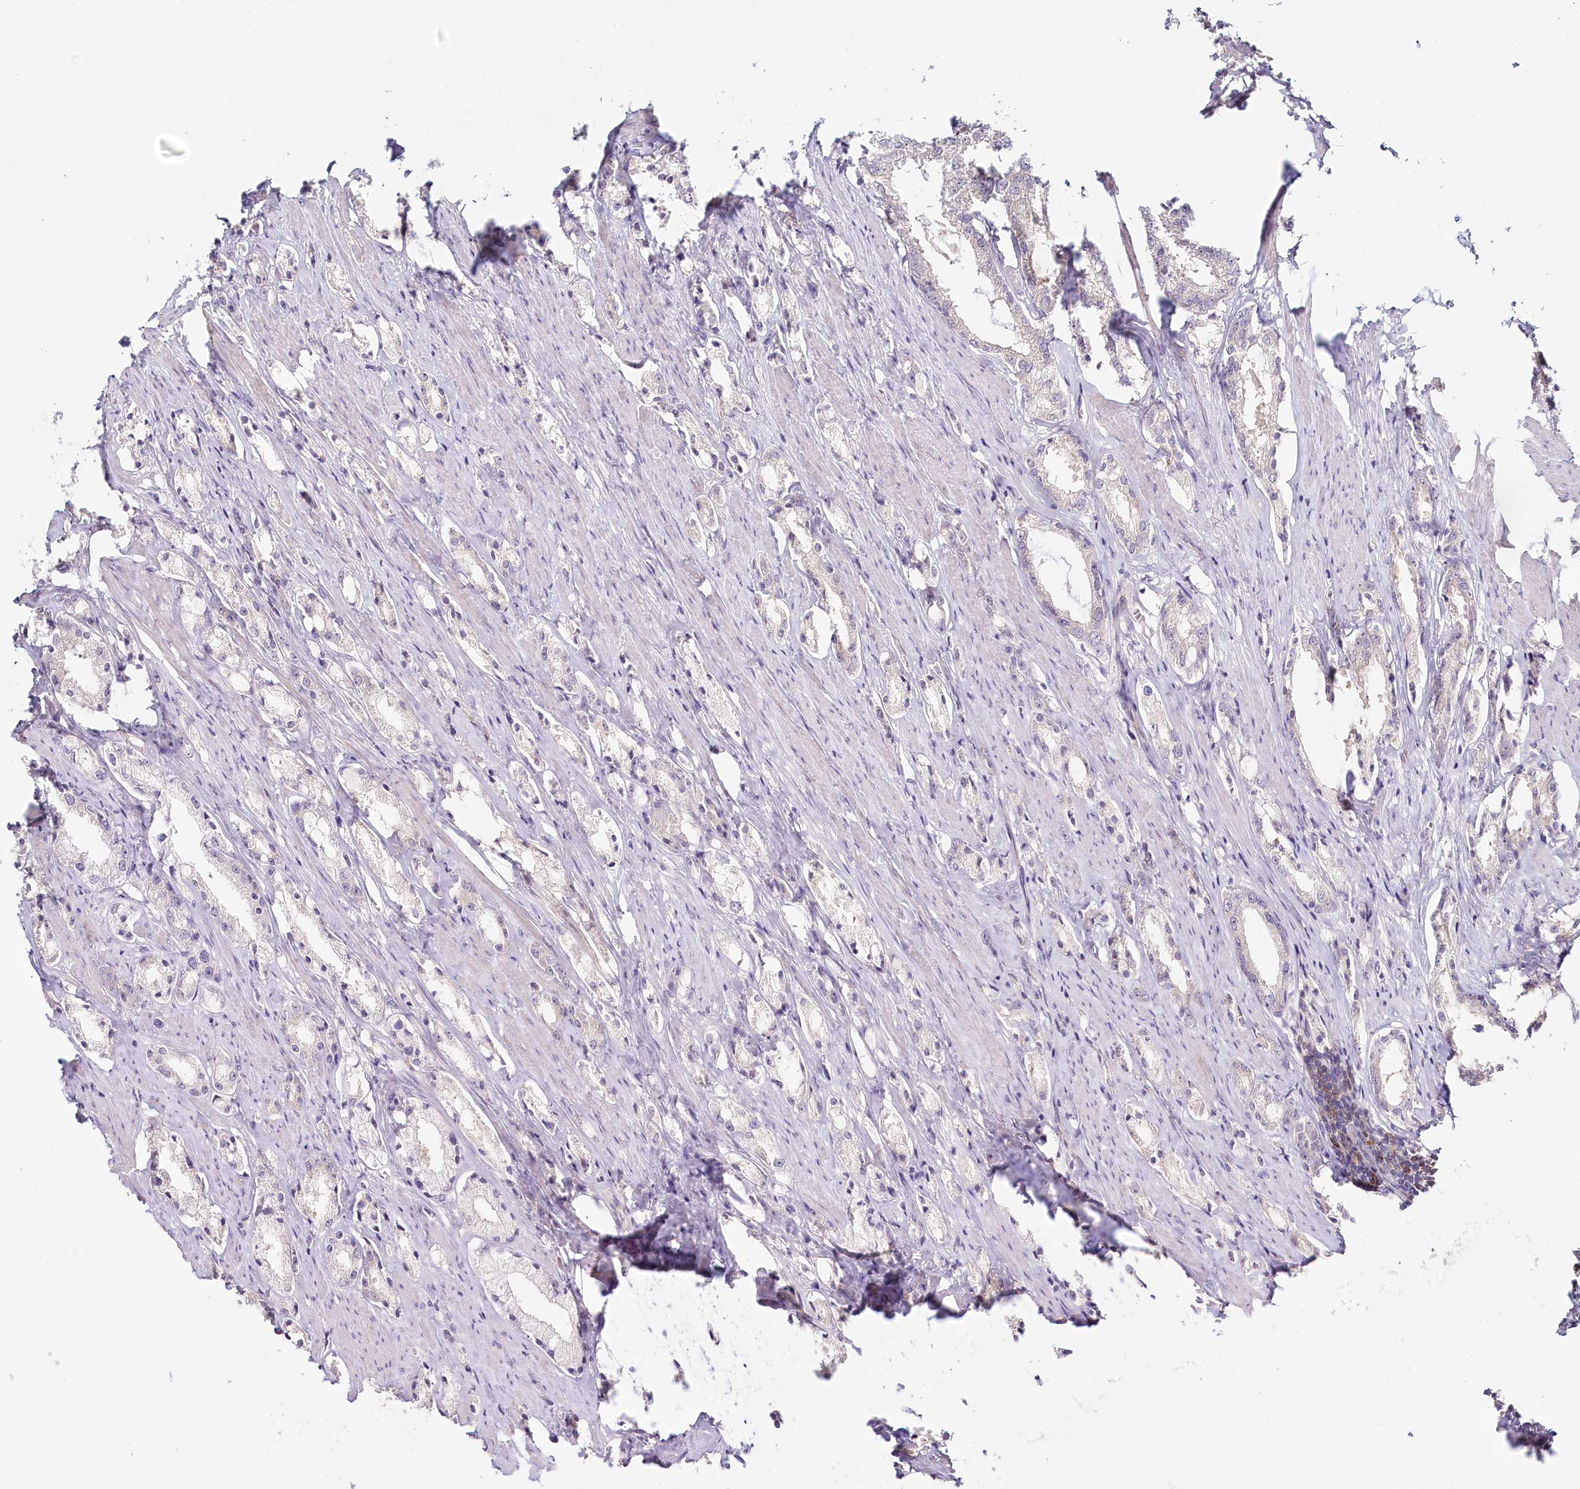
{"staining": {"intensity": "negative", "quantity": "none", "location": "none"}, "tissue": "prostate cancer", "cell_type": "Tumor cells", "image_type": "cancer", "snomed": [{"axis": "morphology", "description": "Adenocarcinoma, High grade"}, {"axis": "topography", "description": "Prostate"}], "caption": "Immunohistochemistry image of prostate cancer stained for a protein (brown), which displays no staining in tumor cells.", "gene": "DAPK1", "patient": {"sex": "male", "age": 66}}